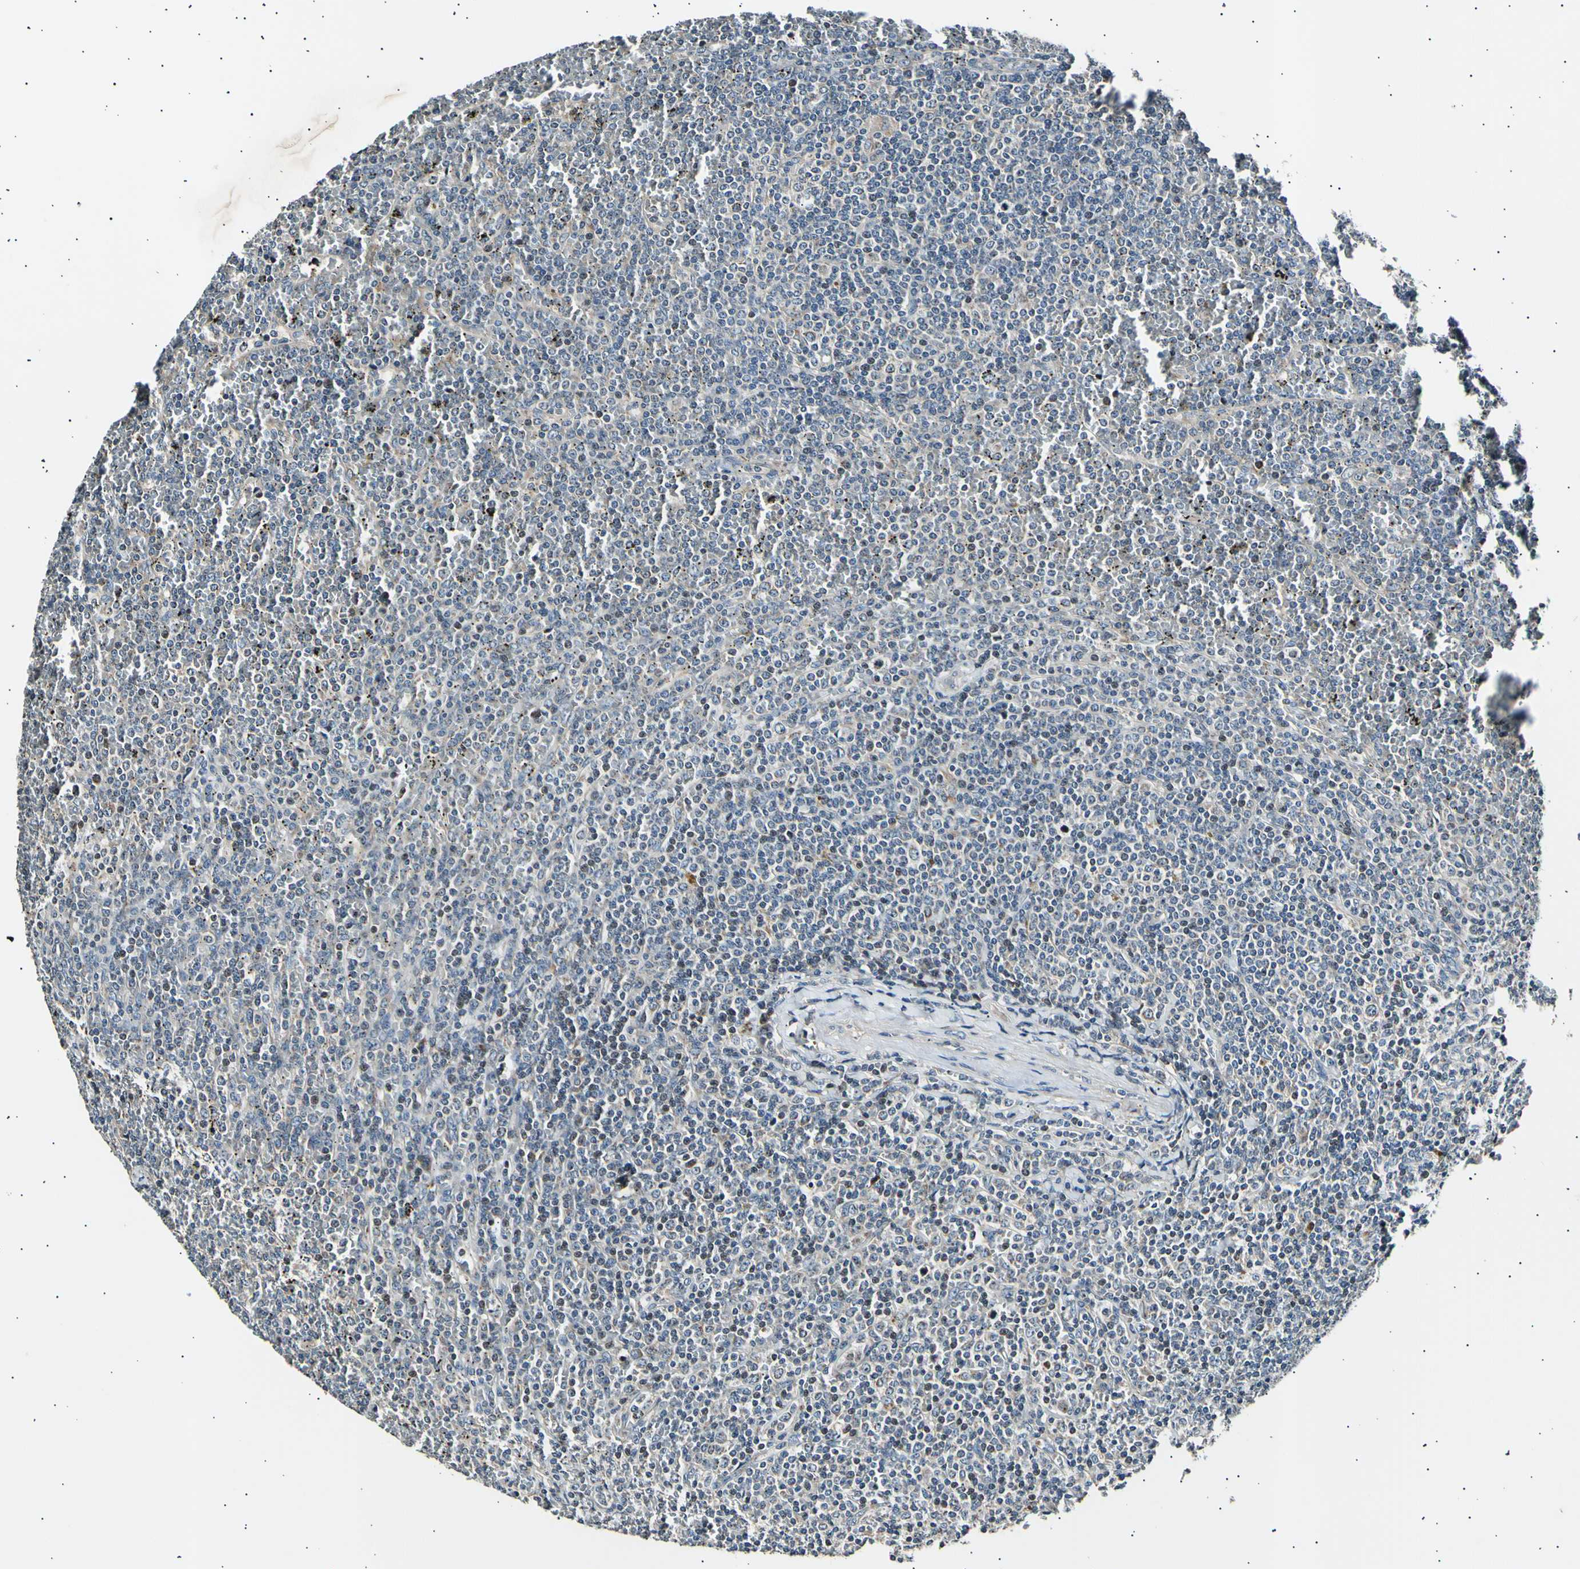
{"staining": {"intensity": "weak", "quantity": ">75%", "location": "cytoplasmic/membranous"}, "tissue": "lymphoma", "cell_type": "Tumor cells", "image_type": "cancer", "snomed": [{"axis": "morphology", "description": "Malignant lymphoma, non-Hodgkin's type, Low grade"}, {"axis": "topography", "description": "Spleen"}], "caption": "Immunohistochemistry (IHC) staining of low-grade malignant lymphoma, non-Hodgkin's type, which displays low levels of weak cytoplasmic/membranous expression in approximately >75% of tumor cells indicating weak cytoplasmic/membranous protein positivity. The staining was performed using DAB (3,3'-diaminobenzidine) (brown) for protein detection and nuclei were counterstained in hematoxylin (blue).", "gene": "ITGA6", "patient": {"sex": "female", "age": 19}}